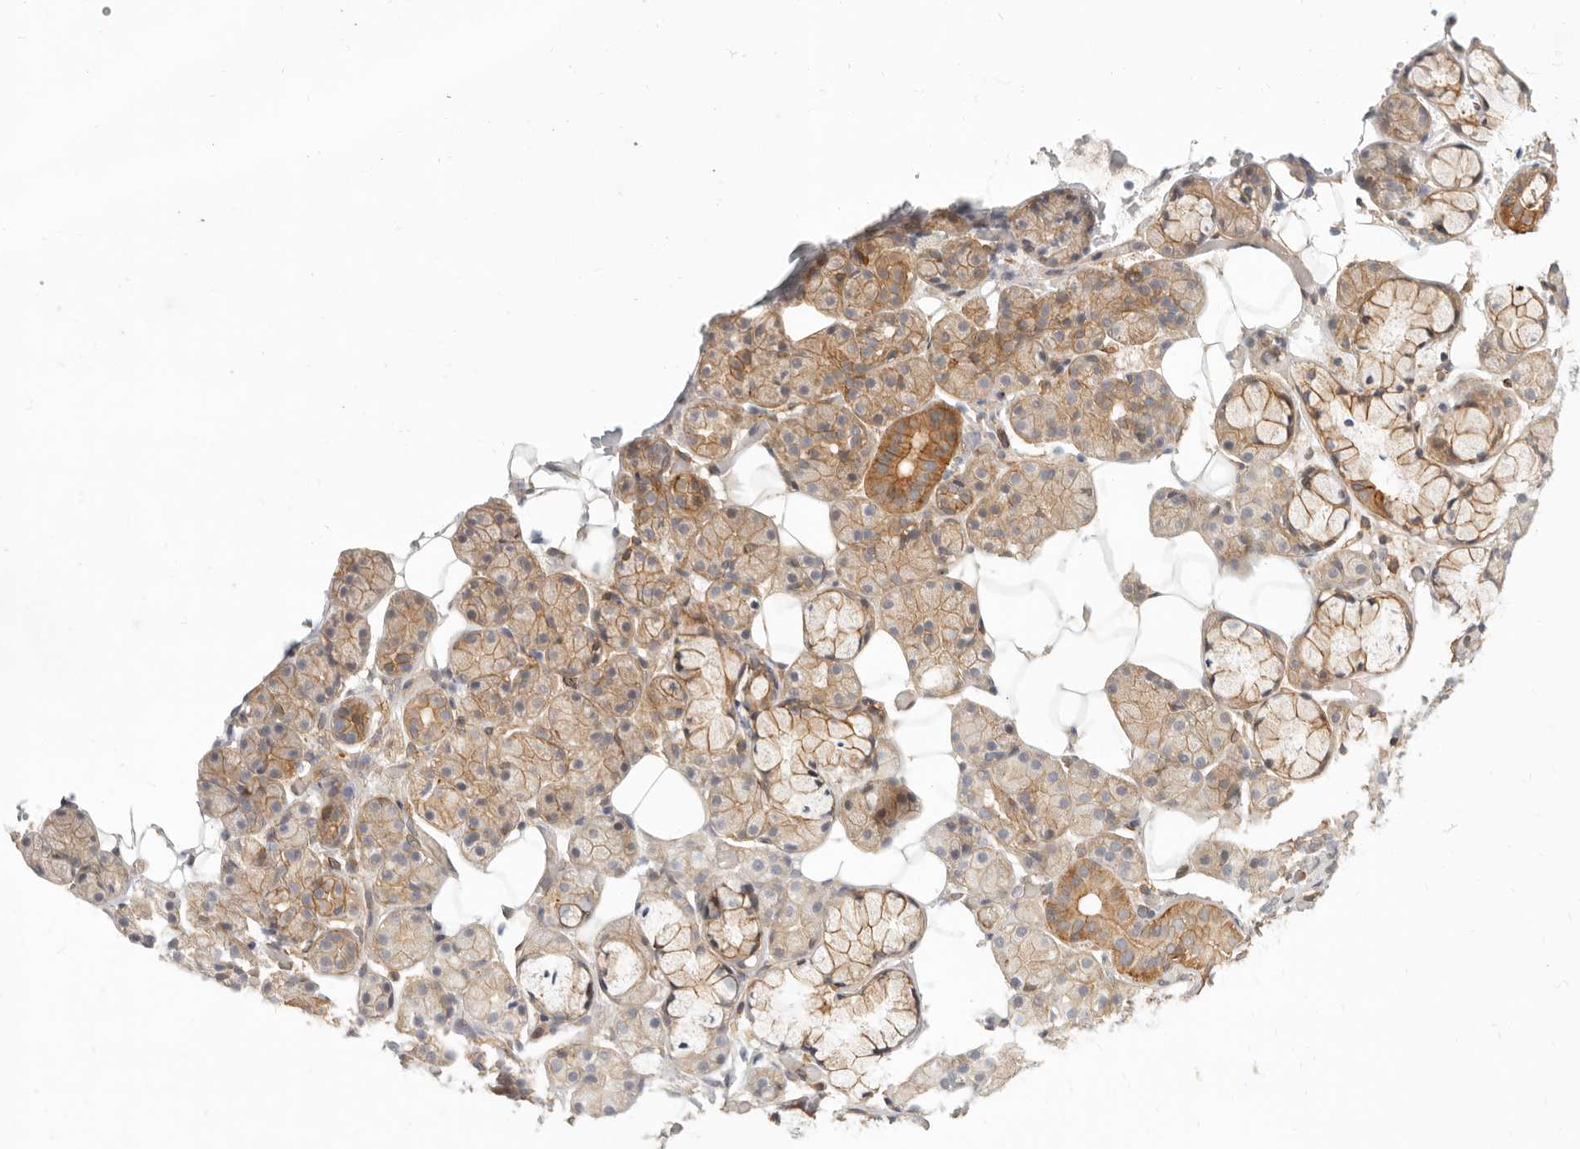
{"staining": {"intensity": "moderate", "quantity": "25%-75%", "location": "cytoplasmic/membranous"}, "tissue": "salivary gland", "cell_type": "Glandular cells", "image_type": "normal", "snomed": [{"axis": "morphology", "description": "Normal tissue, NOS"}, {"axis": "topography", "description": "Salivary gland"}], "caption": "A photomicrograph of salivary gland stained for a protein demonstrates moderate cytoplasmic/membranous brown staining in glandular cells.", "gene": "UFSP1", "patient": {"sex": "male", "age": 63}}